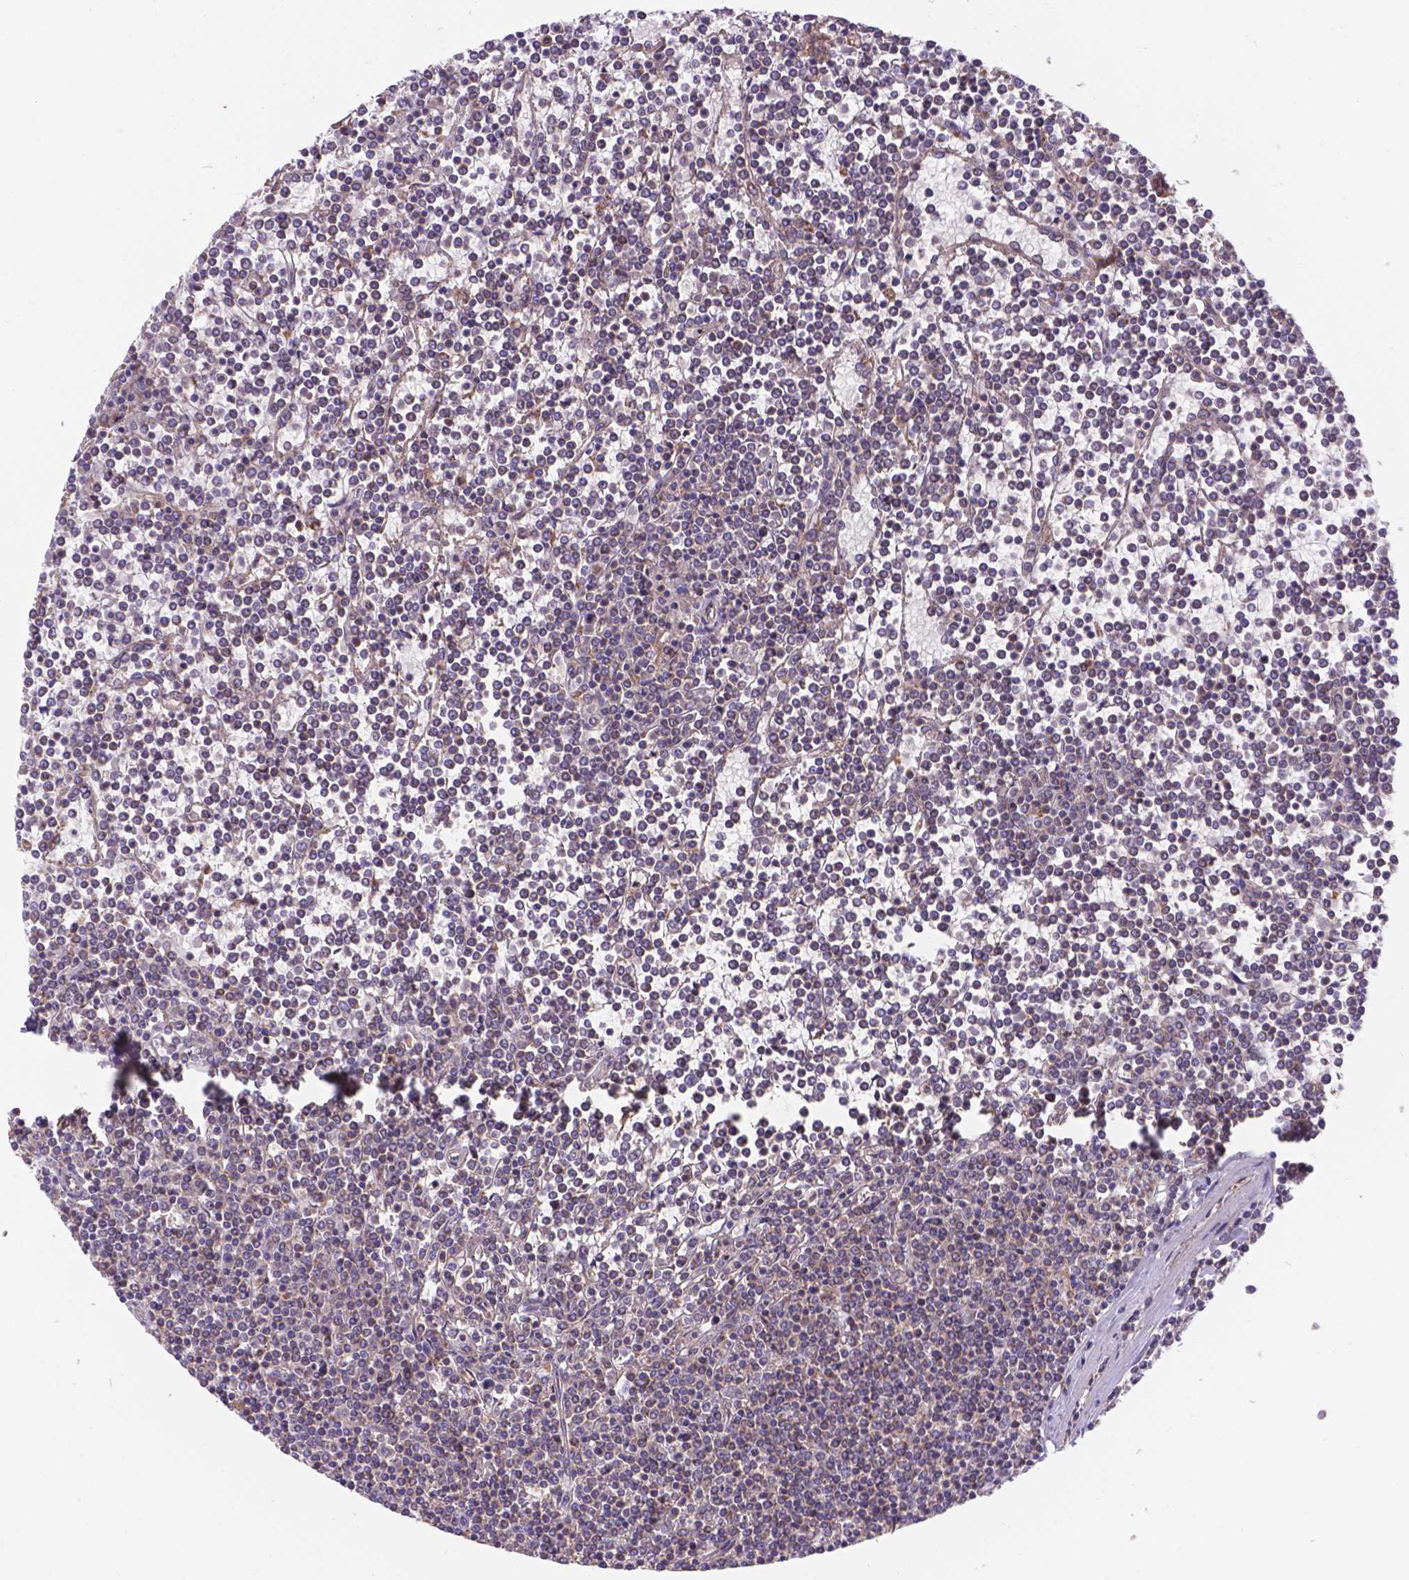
{"staining": {"intensity": "negative", "quantity": "none", "location": "none"}, "tissue": "lymphoma", "cell_type": "Tumor cells", "image_type": "cancer", "snomed": [{"axis": "morphology", "description": "Malignant lymphoma, non-Hodgkin's type, Low grade"}, {"axis": "topography", "description": "Spleen"}], "caption": "This is an immunohistochemistry (IHC) image of human malignant lymphoma, non-Hodgkin's type (low-grade). There is no staining in tumor cells.", "gene": "AK3", "patient": {"sex": "female", "age": 19}}